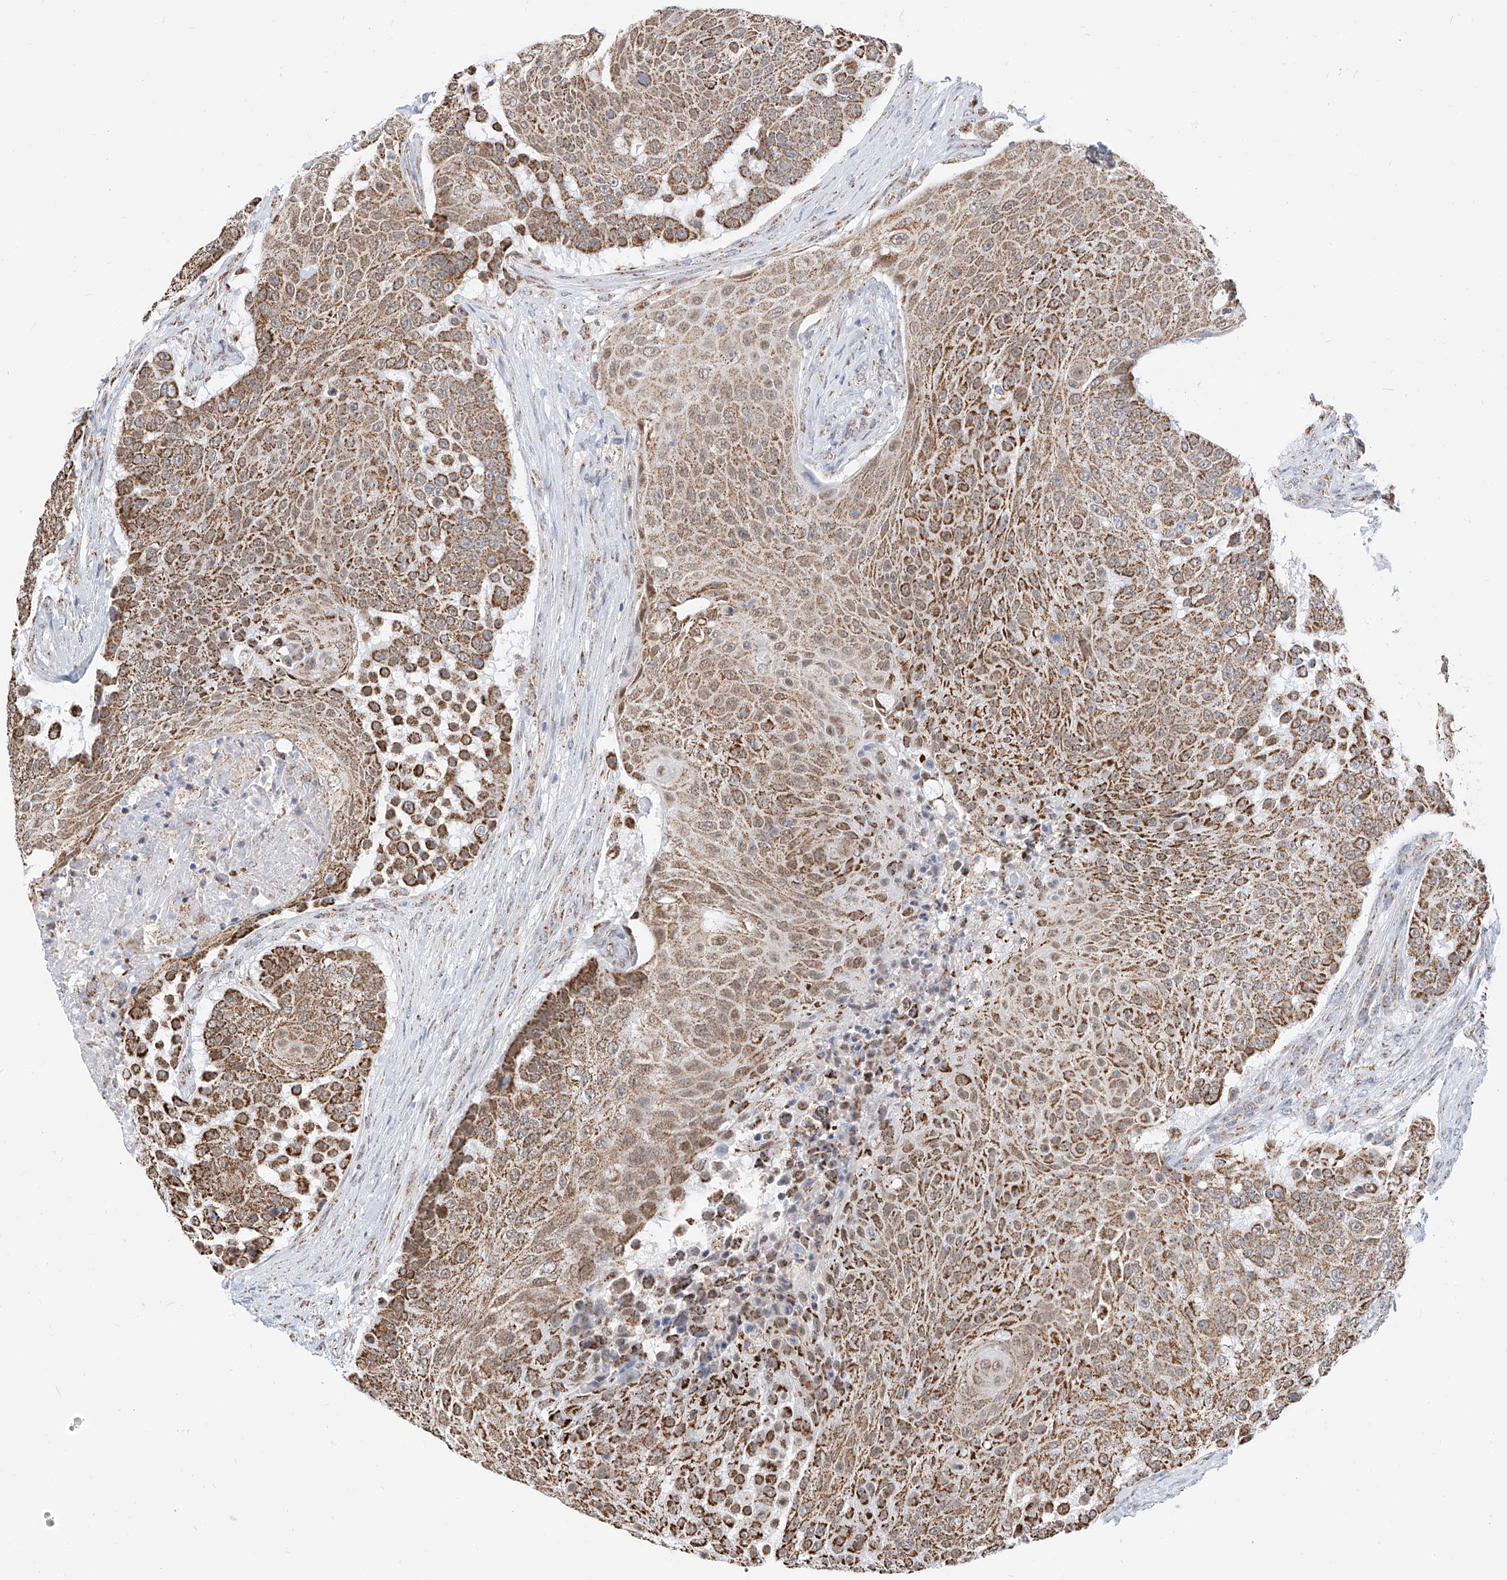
{"staining": {"intensity": "moderate", "quantity": ">75%", "location": "cytoplasmic/membranous"}, "tissue": "urothelial cancer", "cell_type": "Tumor cells", "image_type": "cancer", "snomed": [{"axis": "morphology", "description": "Urothelial carcinoma, High grade"}, {"axis": "topography", "description": "Urinary bladder"}], "caption": "This image exhibits urothelial cancer stained with IHC to label a protein in brown. The cytoplasmic/membranous of tumor cells show moderate positivity for the protein. Nuclei are counter-stained blue.", "gene": "NALCN", "patient": {"sex": "female", "age": 63}}